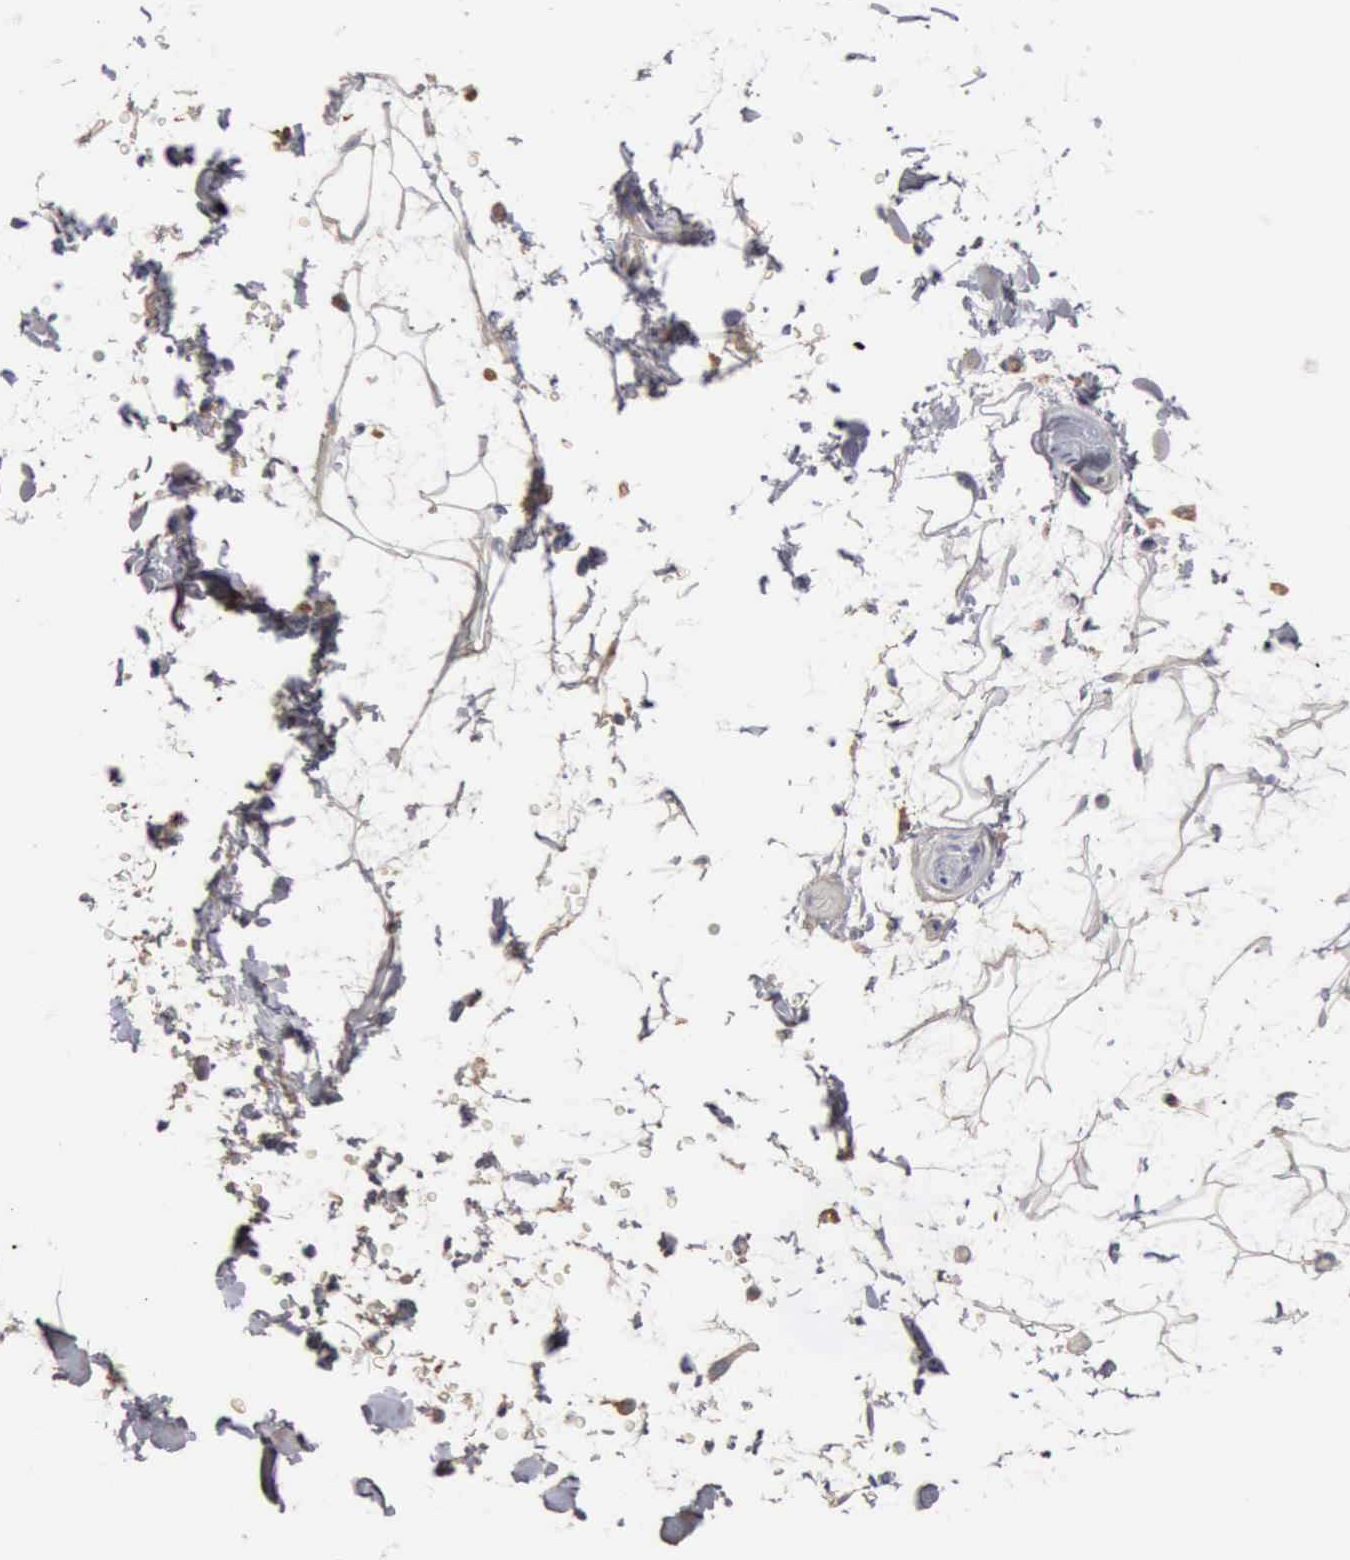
{"staining": {"intensity": "moderate", "quantity": ">75%", "location": "cytoplasmic/membranous"}, "tissue": "adipose tissue", "cell_type": "Adipocytes", "image_type": "normal", "snomed": [{"axis": "morphology", "description": "Normal tissue, NOS"}, {"axis": "topography", "description": "Soft tissue"}], "caption": "Protein staining exhibits moderate cytoplasmic/membranous expression in about >75% of adipocytes in normal adipose tissue. (brown staining indicates protein expression, while blue staining denotes nuclei).", "gene": "SERPINA1", "patient": {"sex": "male", "age": 72}}